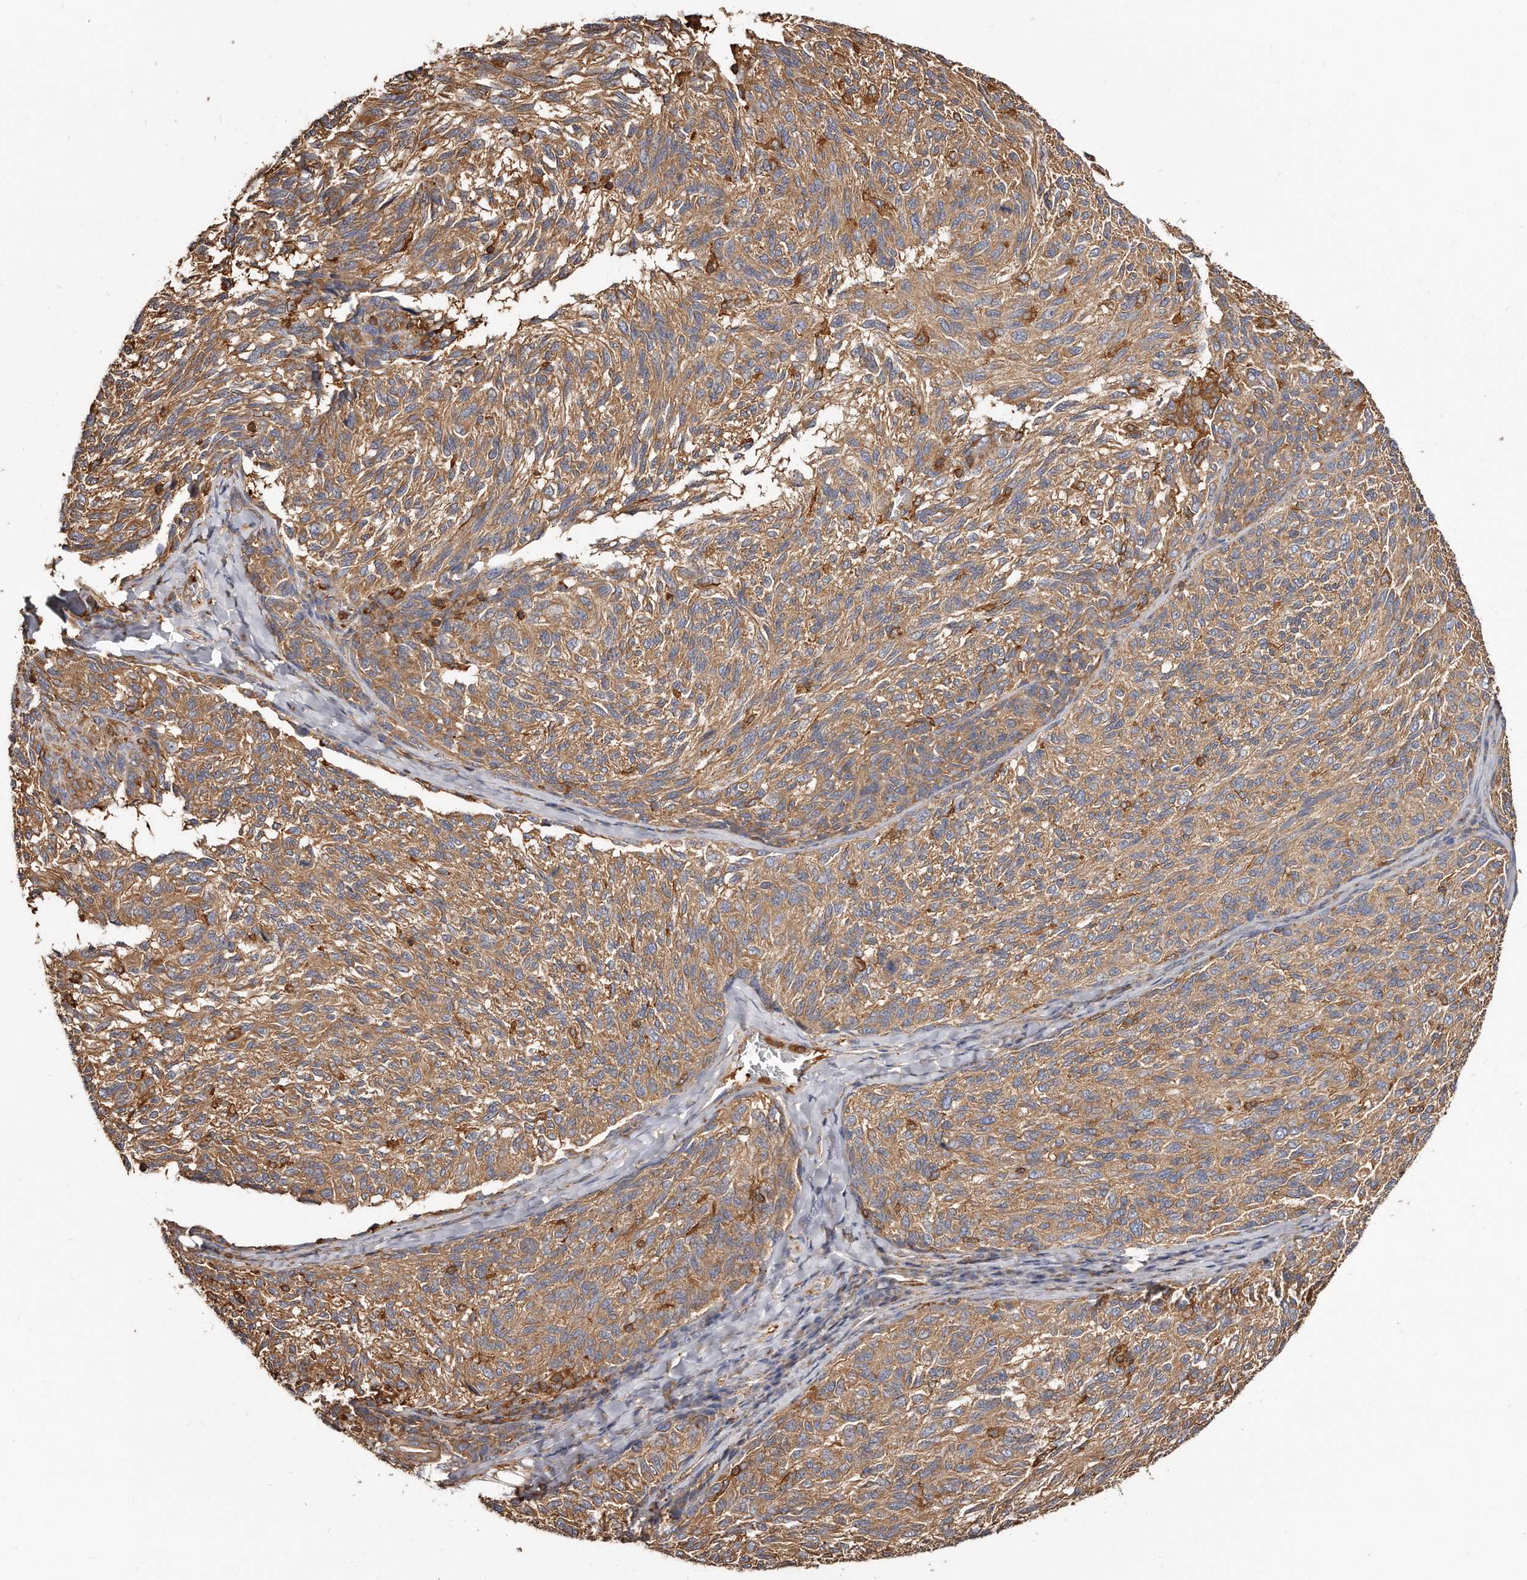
{"staining": {"intensity": "moderate", "quantity": ">75%", "location": "cytoplasmic/membranous"}, "tissue": "melanoma", "cell_type": "Tumor cells", "image_type": "cancer", "snomed": [{"axis": "morphology", "description": "Malignant melanoma, NOS"}, {"axis": "topography", "description": "Skin"}], "caption": "Approximately >75% of tumor cells in malignant melanoma show moderate cytoplasmic/membranous protein positivity as visualized by brown immunohistochemical staining.", "gene": "CAP1", "patient": {"sex": "female", "age": 73}}